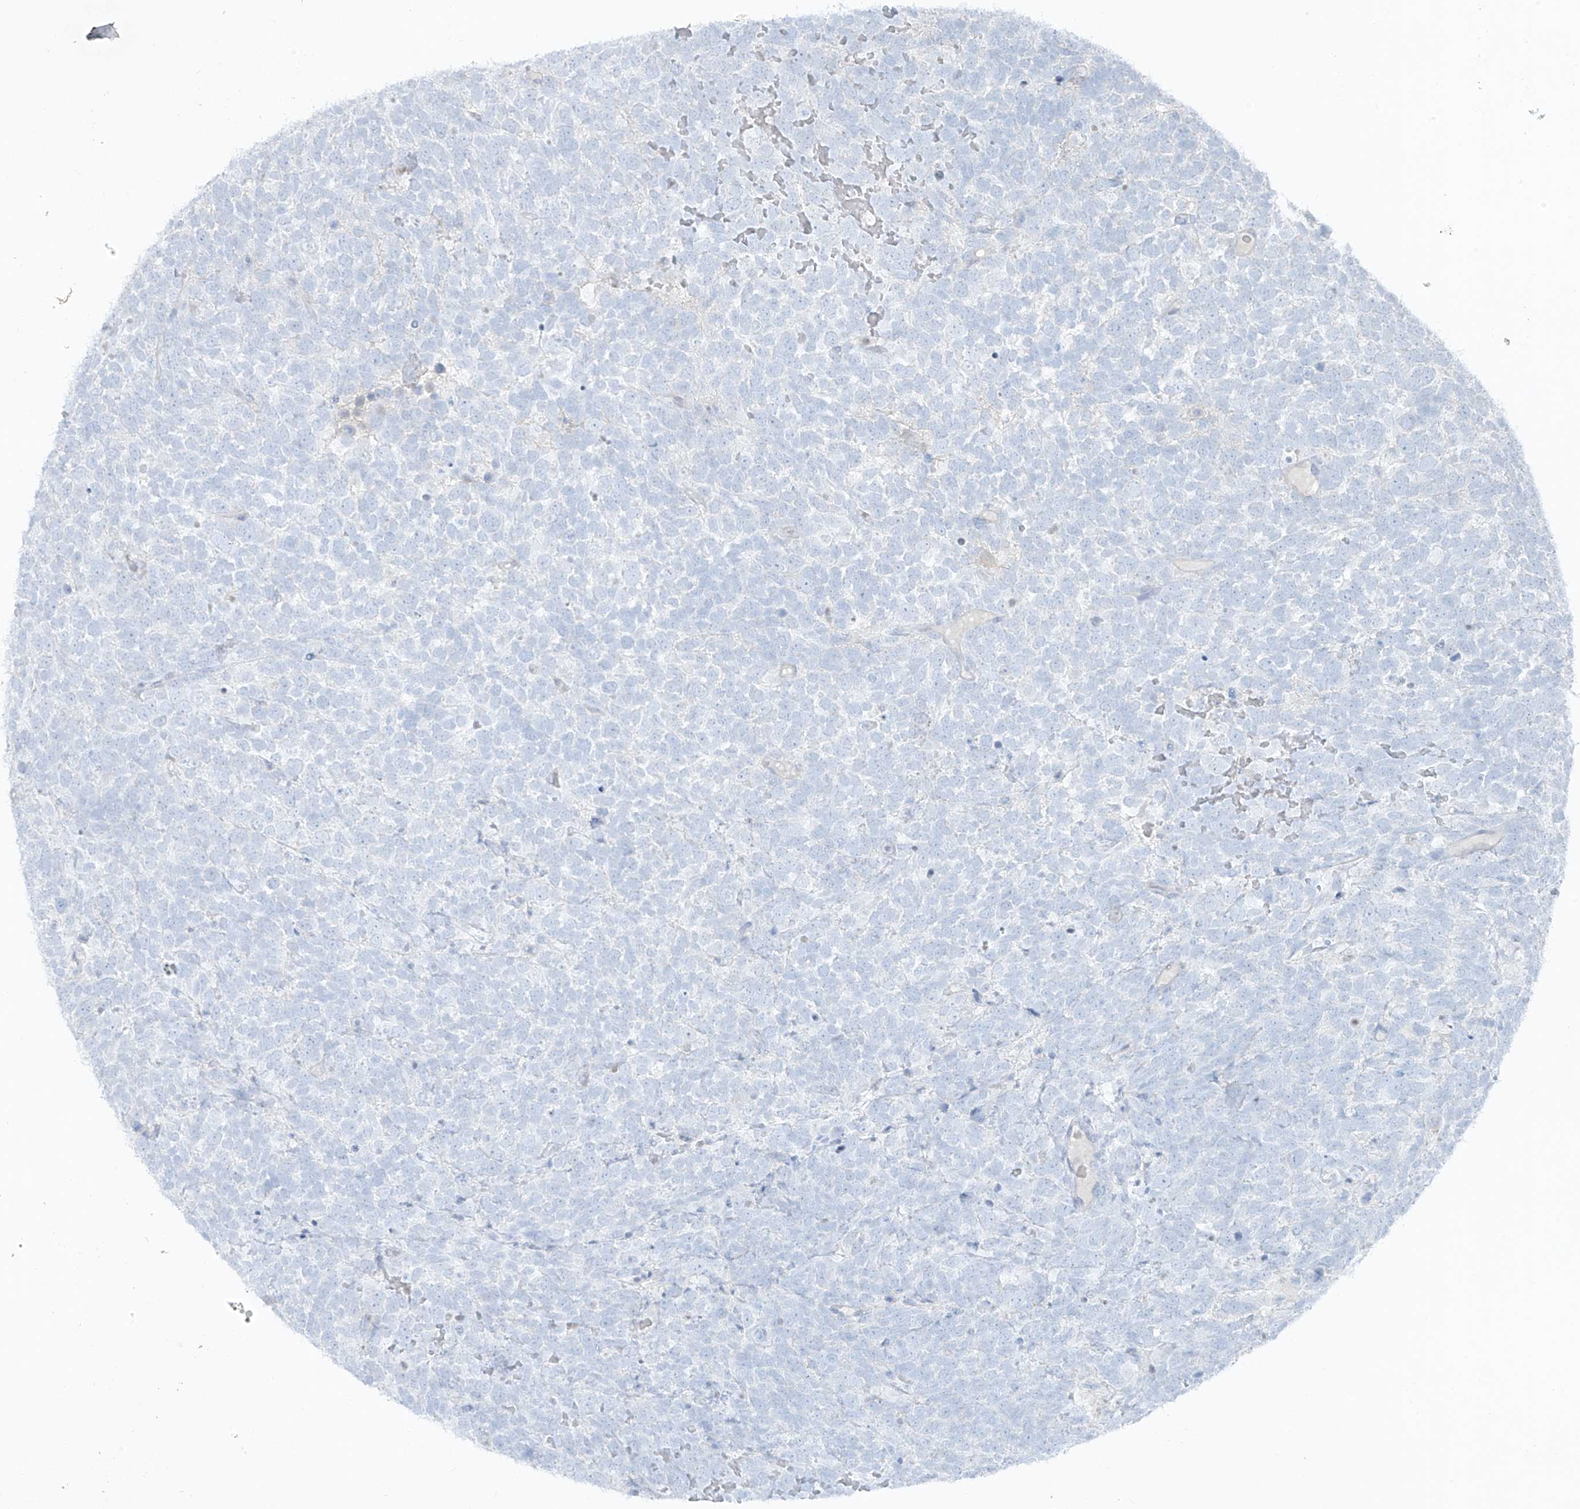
{"staining": {"intensity": "negative", "quantity": "none", "location": "none"}, "tissue": "urothelial cancer", "cell_type": "Tumor cells", "image_type": "cancer", "snomed": [{"axis": "morphology", "description": "Urothelial carcinoma, High grade"}, {"axis": "topography", "description": "Urinary bladder"}], "caption": "Urothelial cancer was stained to show a protein in brown. There is no significant staining in tumor cells.", "gene": "TUBE1", "patient": {"sex": "female", "age": 82}}